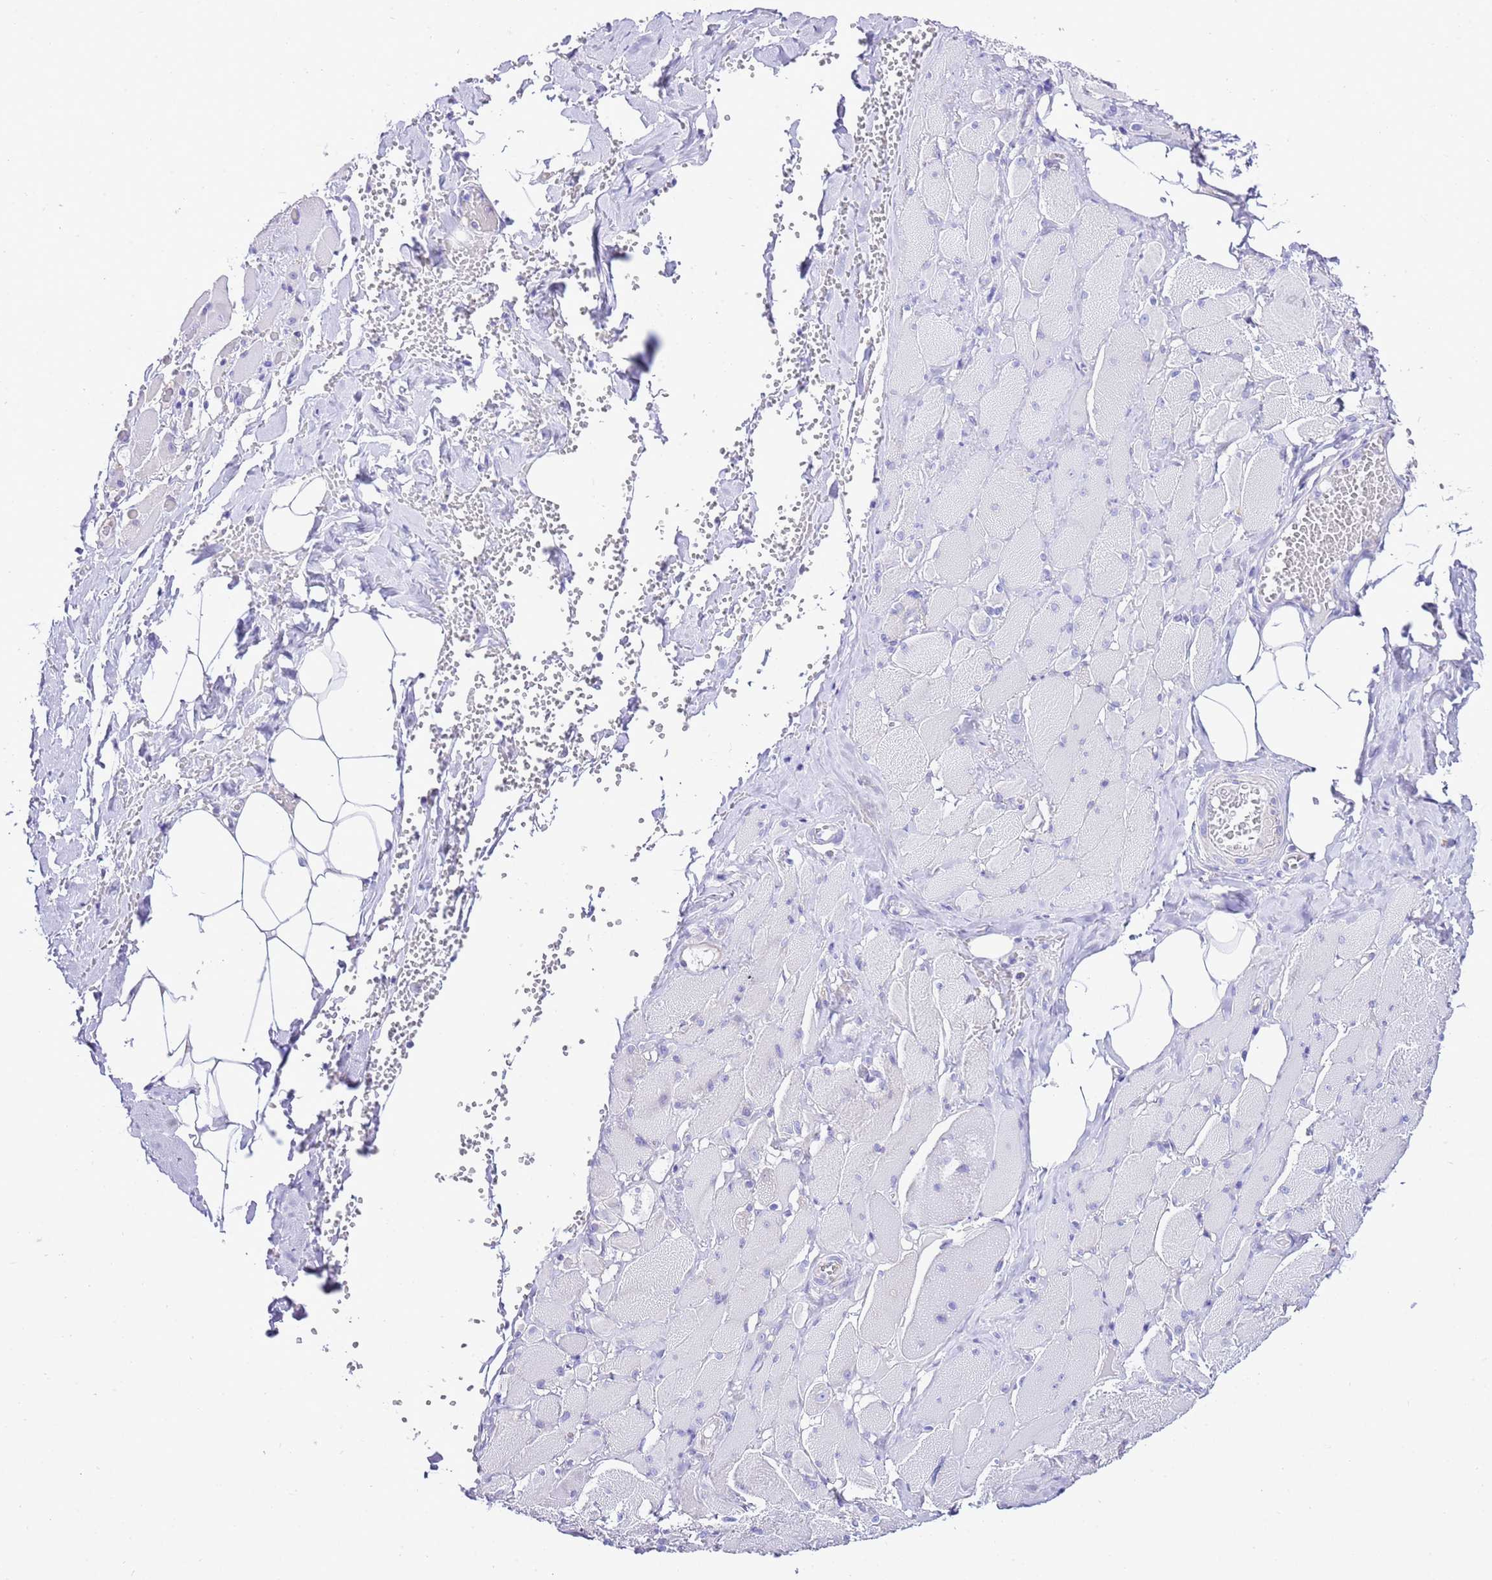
{"staining": {"intensity": "negative", "quantity": "none", "location": "none"}, "tissue": "skeletal muscle", "cell_type": "Myocytes", "image_type": "normal", "snomed": [{"axis": "morphology", "description": "Normal tissue, NOS"}, {"axis": "morphology", "description": "Basal cell carcinoma"}, {"axis": "topography", "description": "Skeletal muscle"}], "caption": "This micrograph is of unremarkable skeletal muscle stained with immunohistochemistry to label a protein in brown with the nuclei are counter-stained blue. There is no staining in myocytes.", "gene": "RPS10", "patient": {"sex": "female", "age": 64}}